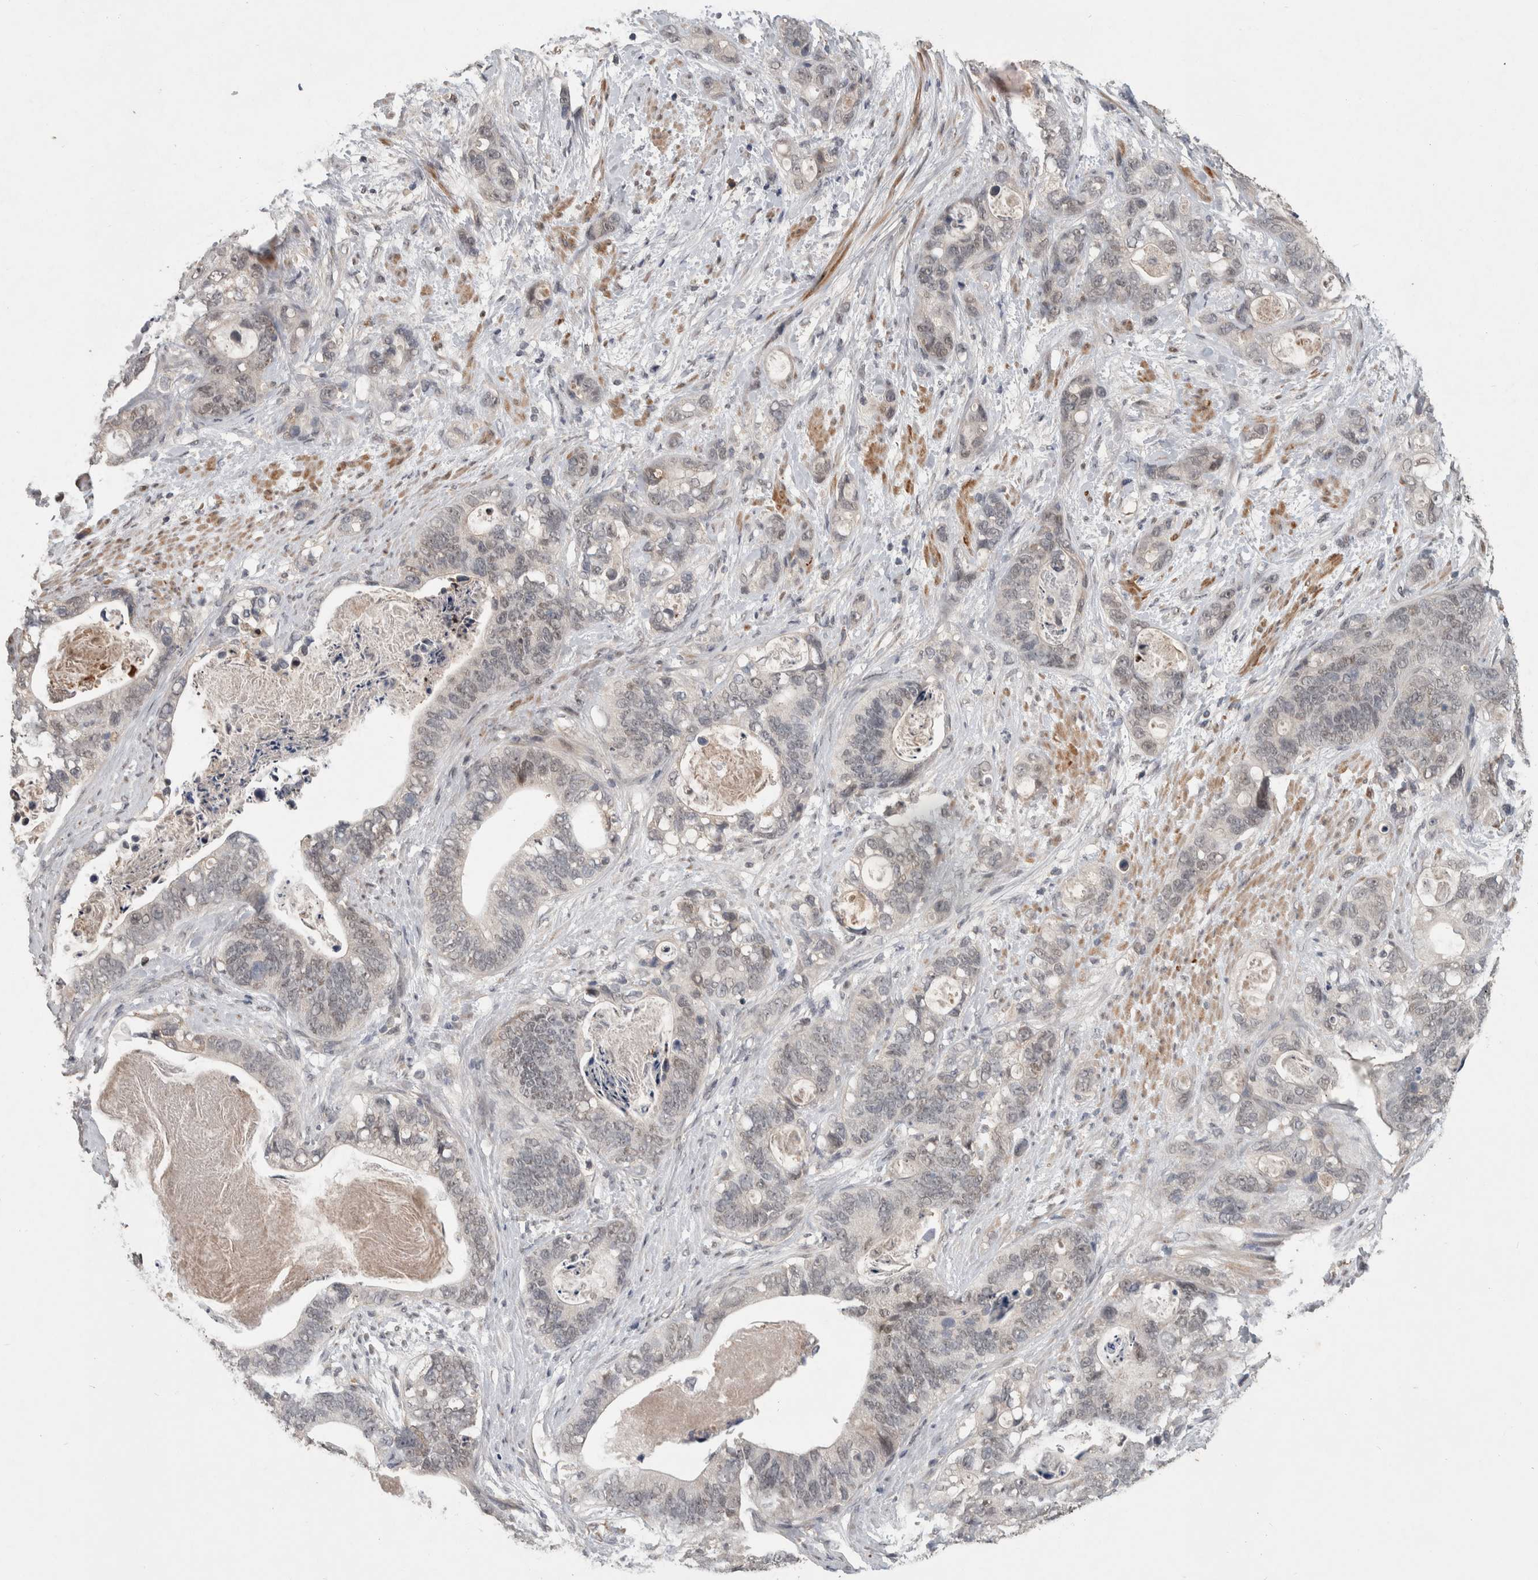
{"staining": {"intensity": "weak", "quantity": "25%-75%", "location": "nuclear"}, "tissue": "stomach cancer", "cell_type": "Tumor cells", "image_type": "cancer", "snomed": [{"axis": "morphology", "description": "Normal tissue, NOS"}, {"axis": "morphology", "description": "Adenocarcinoma, NOS"}, {"axis": "topography", "description": "Stomach"}], "caption": "Human adenocarcinoma (stomach) stained with a brown dye reveals weak nuclear positive positivity in about 25%-75% of tumor cells.", "gene": "CHRM3", "patient": {"sex": "female", "age": 89}}